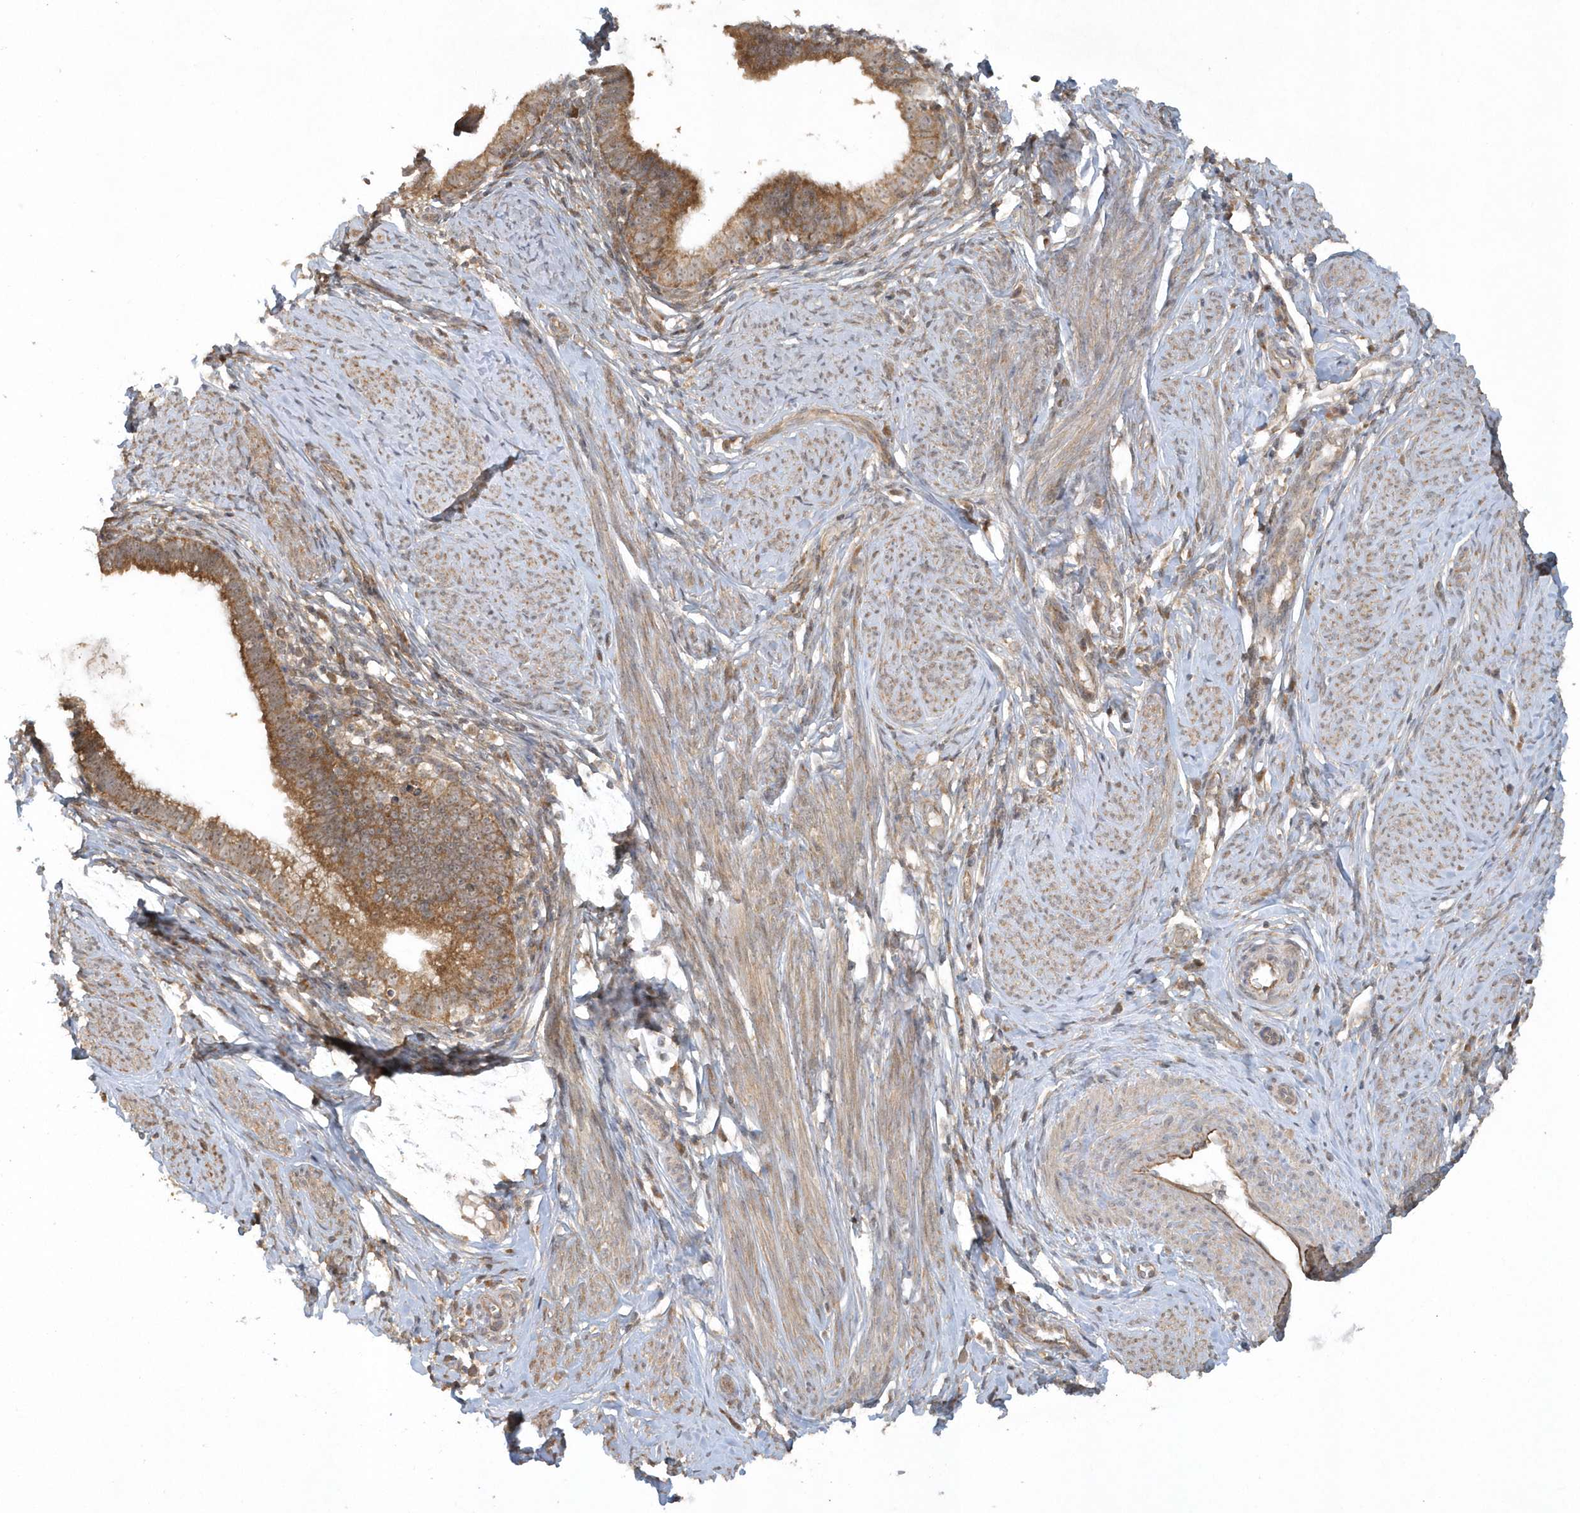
{"staining": {"intensity": "moderate", "quantity": ">75%", "location": "cytoplasmic/membranous"}, "tissue": "cervical cancer", "cell_type": "Tumor cells", "image_type": "cancer", "snomed": [{"axis": "morphology", "description": "Adenocarcinoma, NOS"}, {"axis": "topography", "description": "Cervix"}], "caption": "Tumor cells show medium levels of moderate cytoplasmic/membranous staining in approximately >75% of cells in cervical cancer. Nuclei are stained in blue.", "gene": "THG1L", "patient": {"sex": "female", "age": 36}}